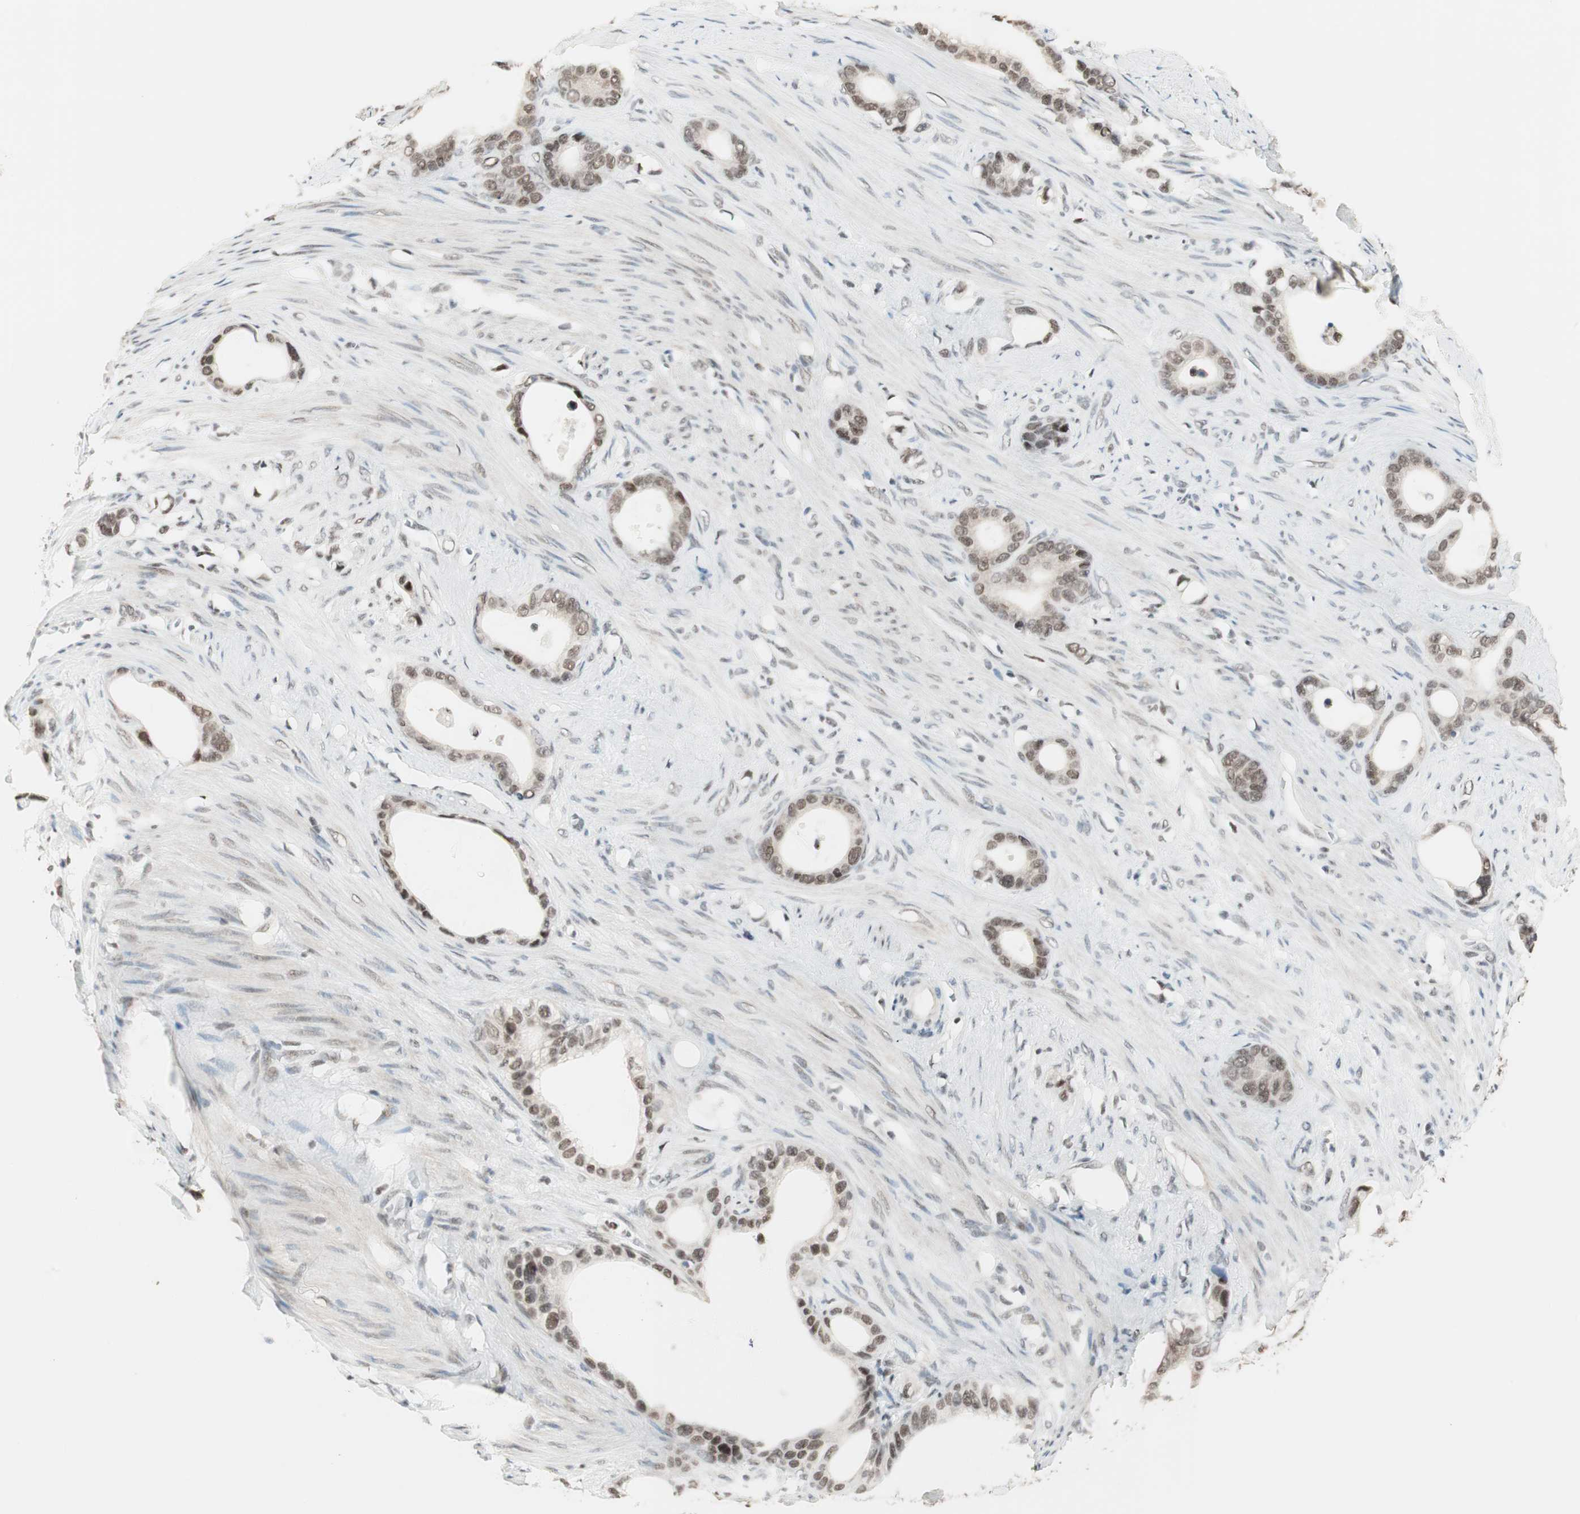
{"staining": {"intensity": "weak", "quantity": ">75%", "location": "cytoplasmic/membranous,nuclear"}, "tissue": "stomach cancer", "cell_type": "Tumor cells", "image_type": "cancer", "snomed": [{"axis": "morphology", "description": "Adenocarcinoma, NOS"}, {"axis": "topography", "description": "Stomach"}], "caption": "This is a micrograph of IHC staining of stomach cancer (adenocarcinoma), which shows weak expression in the cytoplasmic/membranous and nuclear of tumor cells.", "gene": "SMARCE1", "patient": {"sex": "female", "age": 75}}